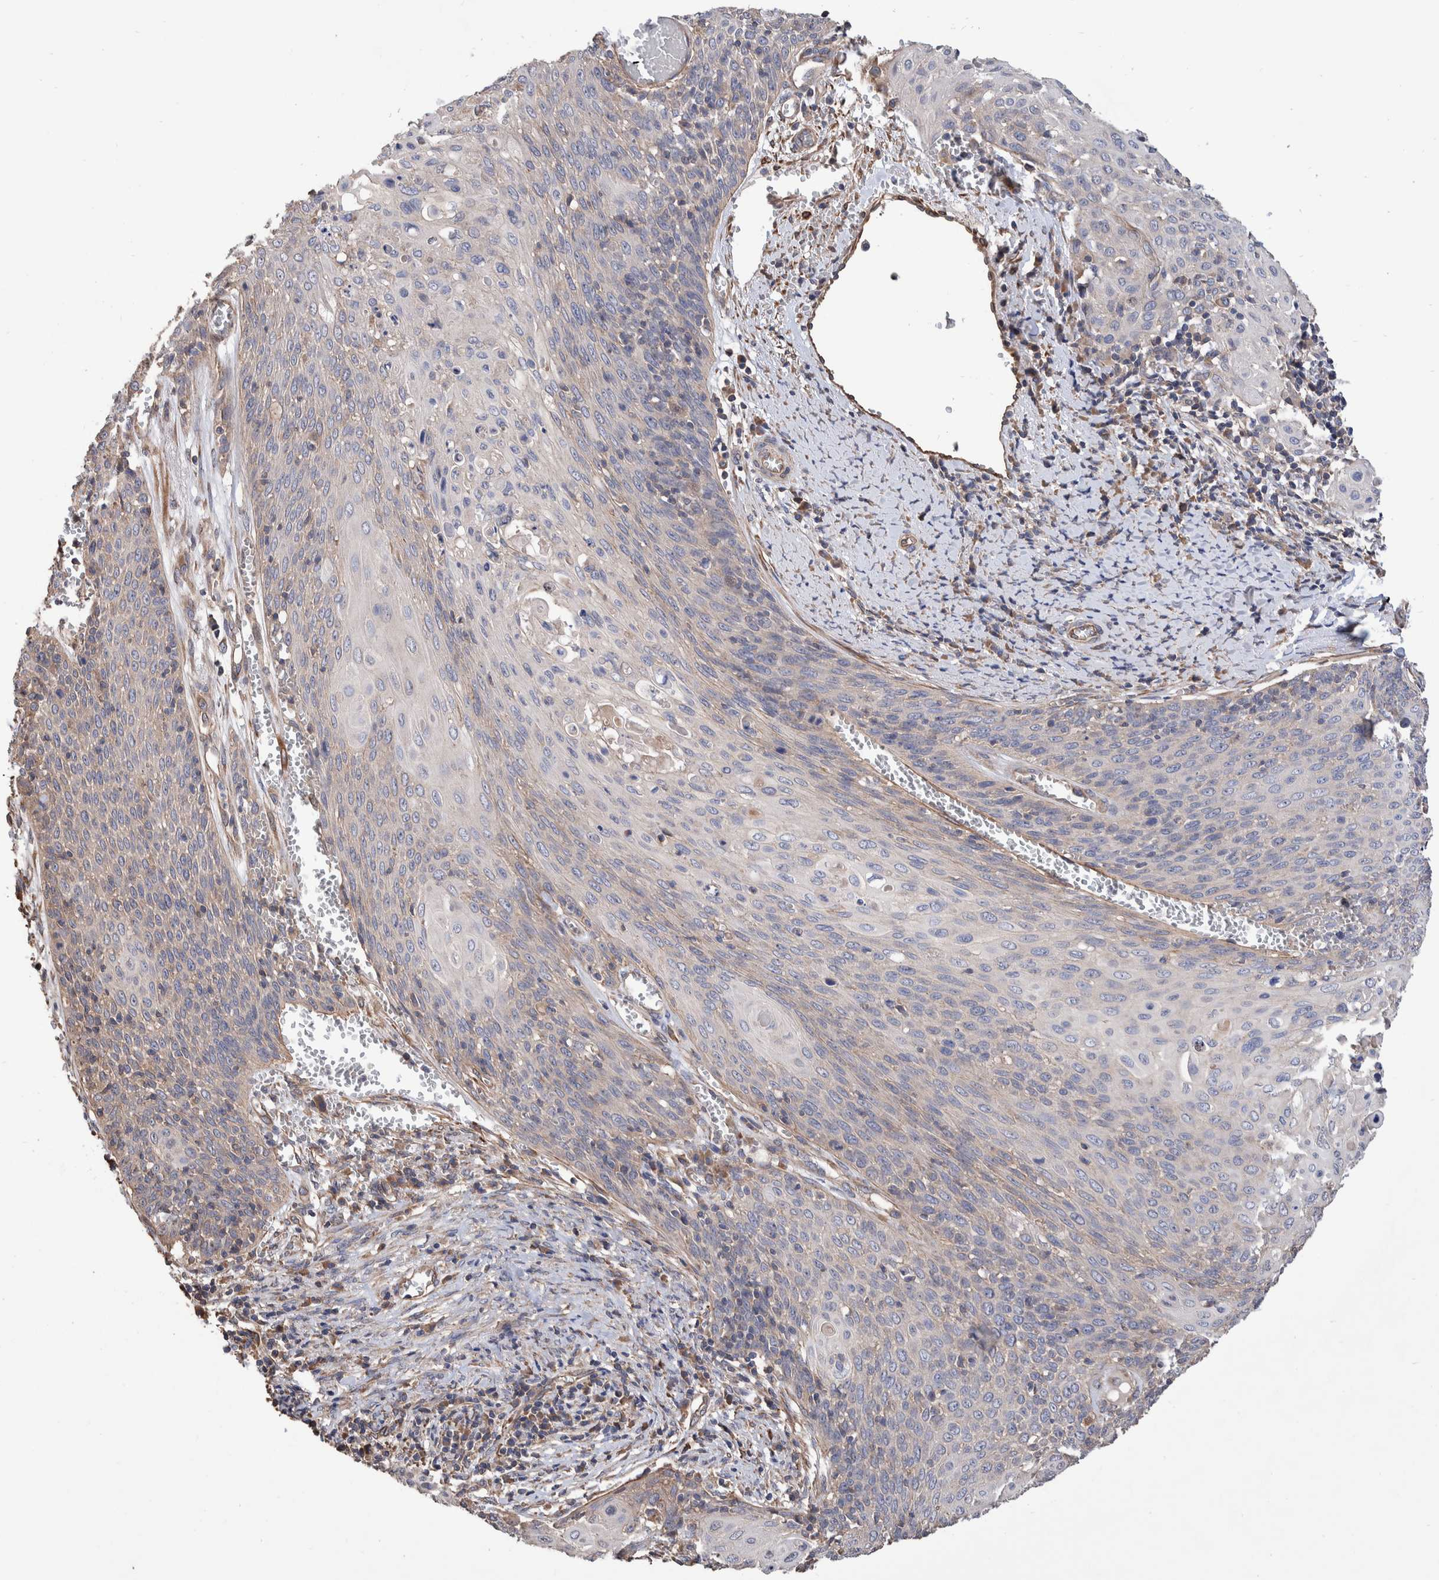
{"staining": {"intensity": "weak", "quantity": "<25%", "location": "cytoplasmic/membranous"}, "tissue": "cervical cancer", "cell_type": "Tumor cells", "image_type": "cancer", "snomed": [{"axis": "morphology", "description": "Squamous cell carcinoma, NOS"}, {"axis": "topography", "description": "Cervix"}], "caption": "Image shows no significant protein staining in tumor cells of cervical squamous cell carcinoma.", "gene": "SLC45A4", "patient": {"sex": "female", "age": 39}}